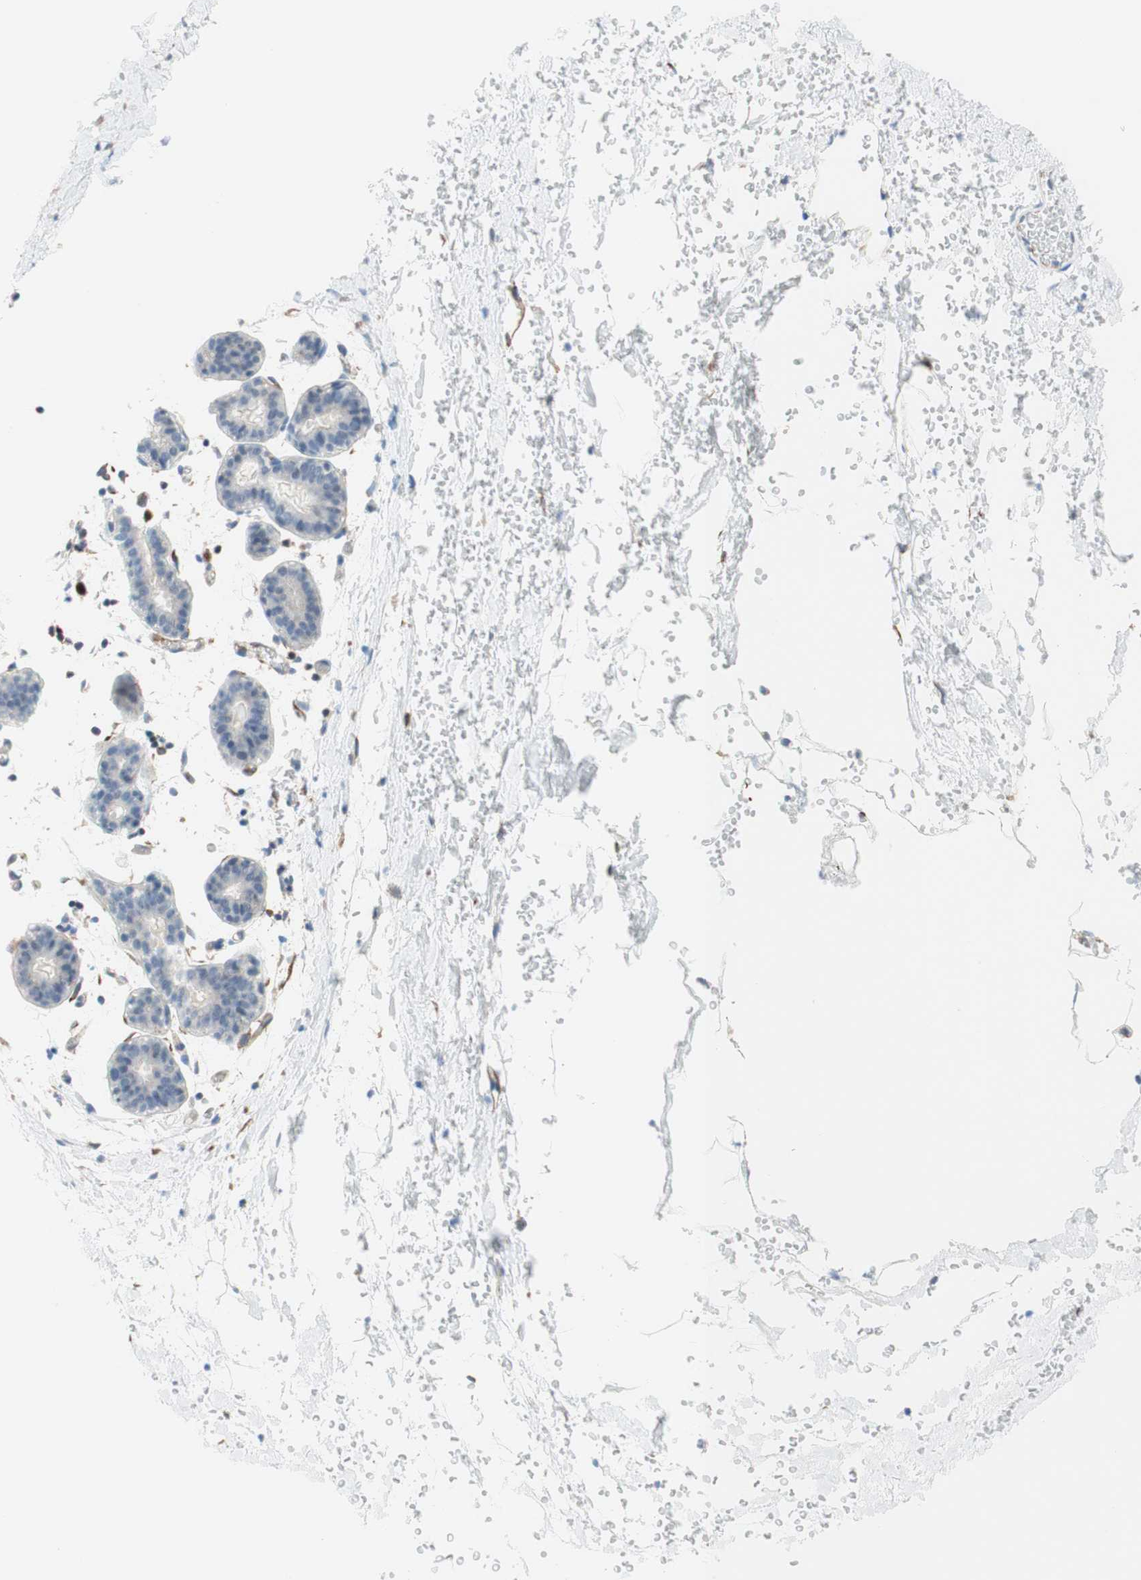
{"staining": {"intensity": "negative", "quantity": "none", "location": "none"}, "tissue": "breast", "cell_type": "Adipocytes", "image_type": "normal", "snomed": [{"axis": "morphology", "description": "Normal tissue, NOS"}, {"axis": "topography", "description": "Breast"}], "caption": "Immunohistochemical staining of benign breast shows no significant expression in adipocytes.", "gene": "POU2AF1", "patient": {"sex": "female", "age": 27}}